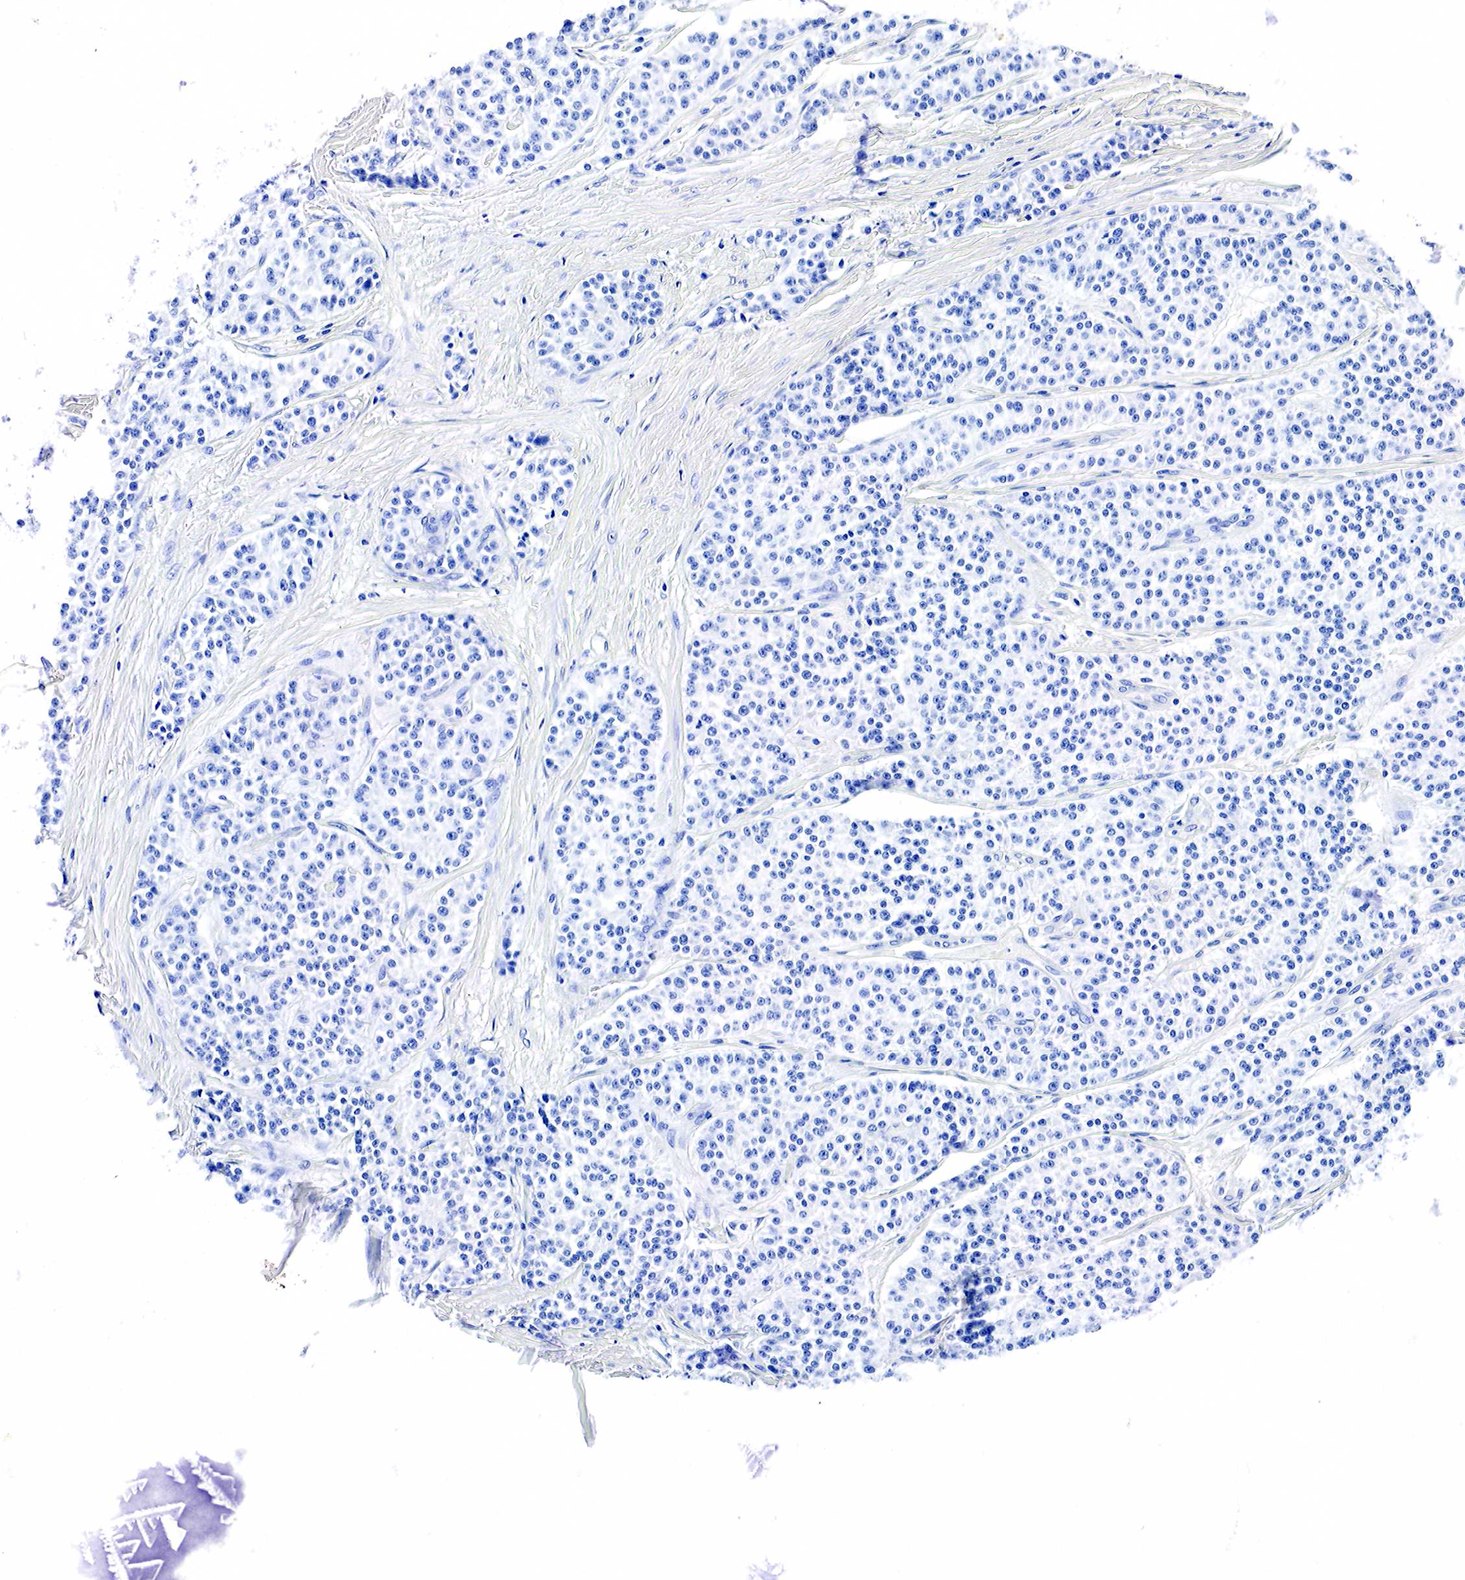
{"staining": {"intensity": "negative", "quantity": "none", "location": "none"}, "tissue": "carcinoid", "cell_type": "Tumor cells", "image_type": "cancer", "snomed": [{"axis": "morphology", "description": "Carcinoid, malignant, NOS"}, {"axis": "topography", "description": "Stomach"}], "caption": "A high-resolution micrograph shows immunohistochemistry (IHC) staining of carcinoid, which exhibits no significant staining in tumor cells.", "gene": "ACP3", "patient": {"sex": "female", "age": 76}}